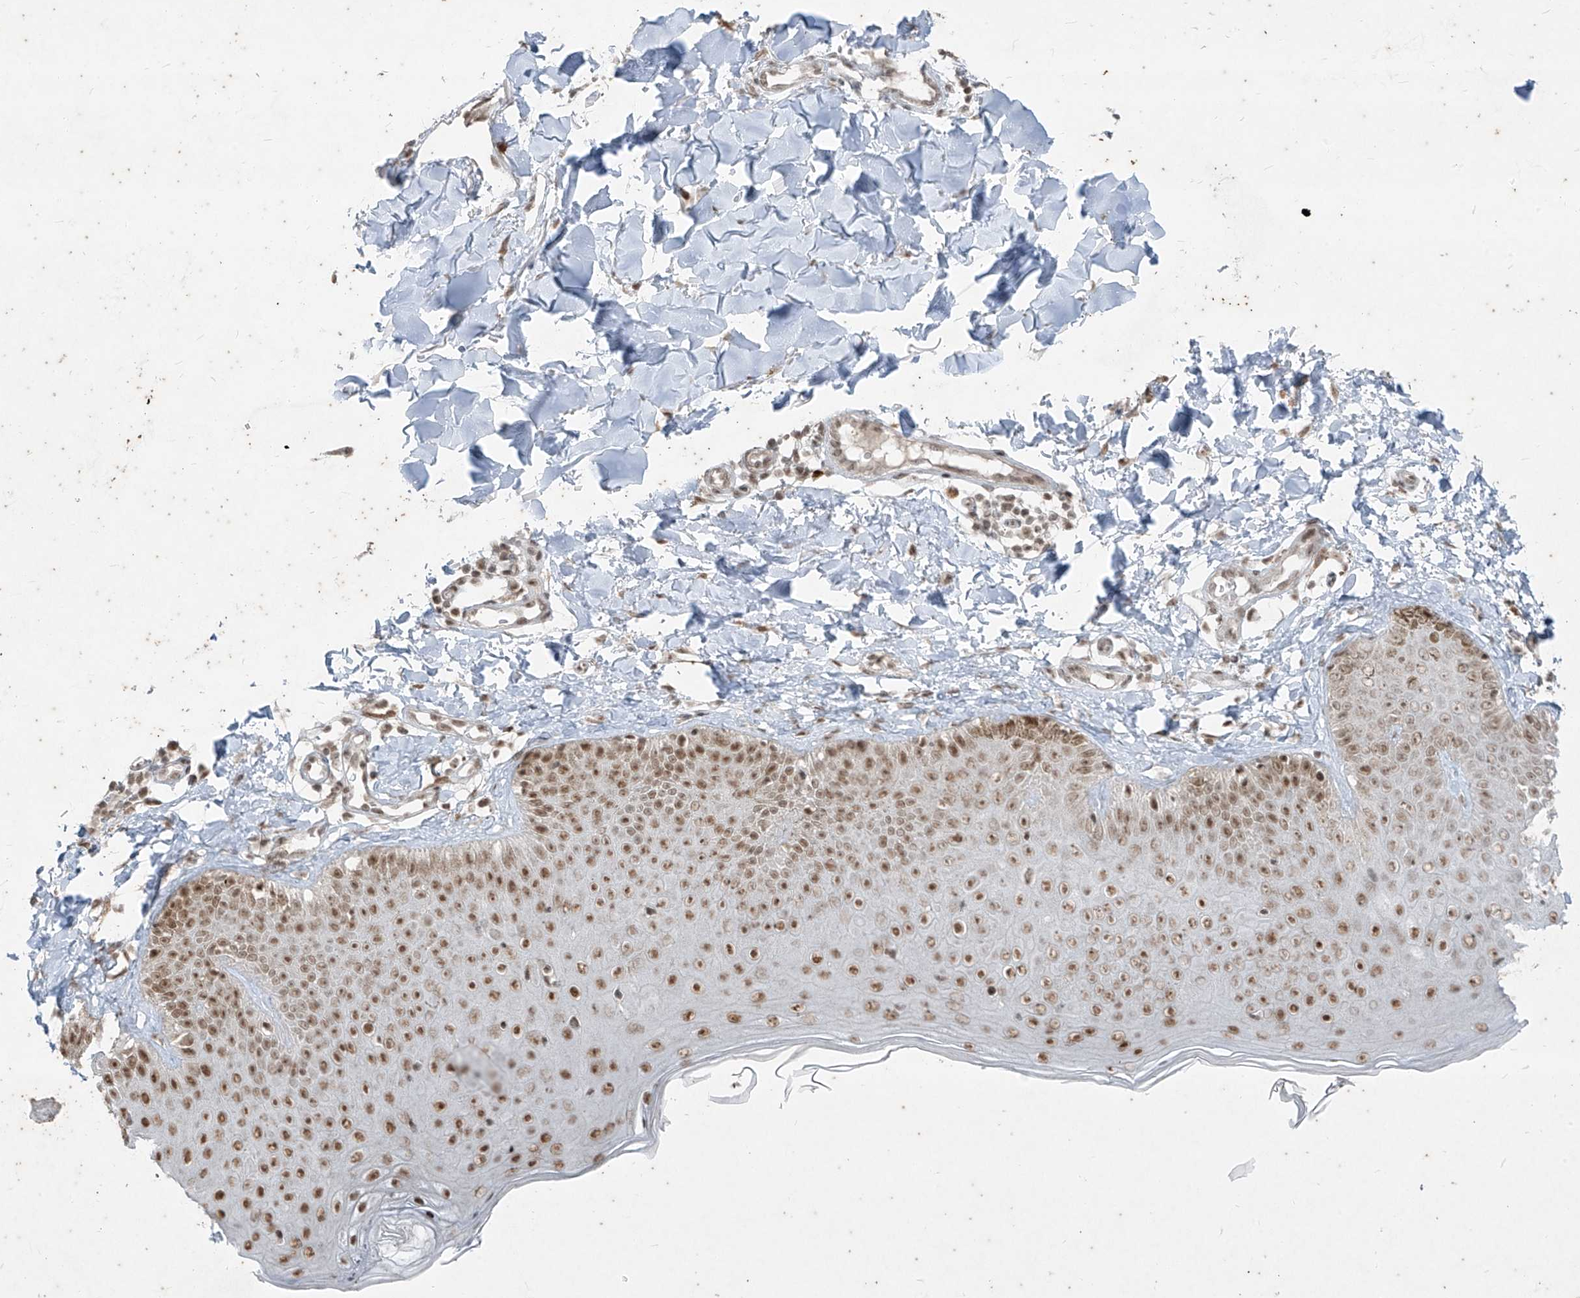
{"staining": {"intensity": "moderate", "quantity": ">75%", "location": "nuclear"}, "tissue": "skin", "cell_type": "Fibroblasts", "image_type": "normal", "snomed": [{"axis": "morphology", "description": "Normal tissue, NOS"}, {"axis": "topography", "description": "Skin"}], "caption": "Immunohistochemistry of normal human skin exhibits medium levels of moderate nuclear positivity in approximately >75% of fibroblasts. Nuclei are stained in blue.", "gene": "ZNF354B", "patient": {"sex": "male", "age": 52}}